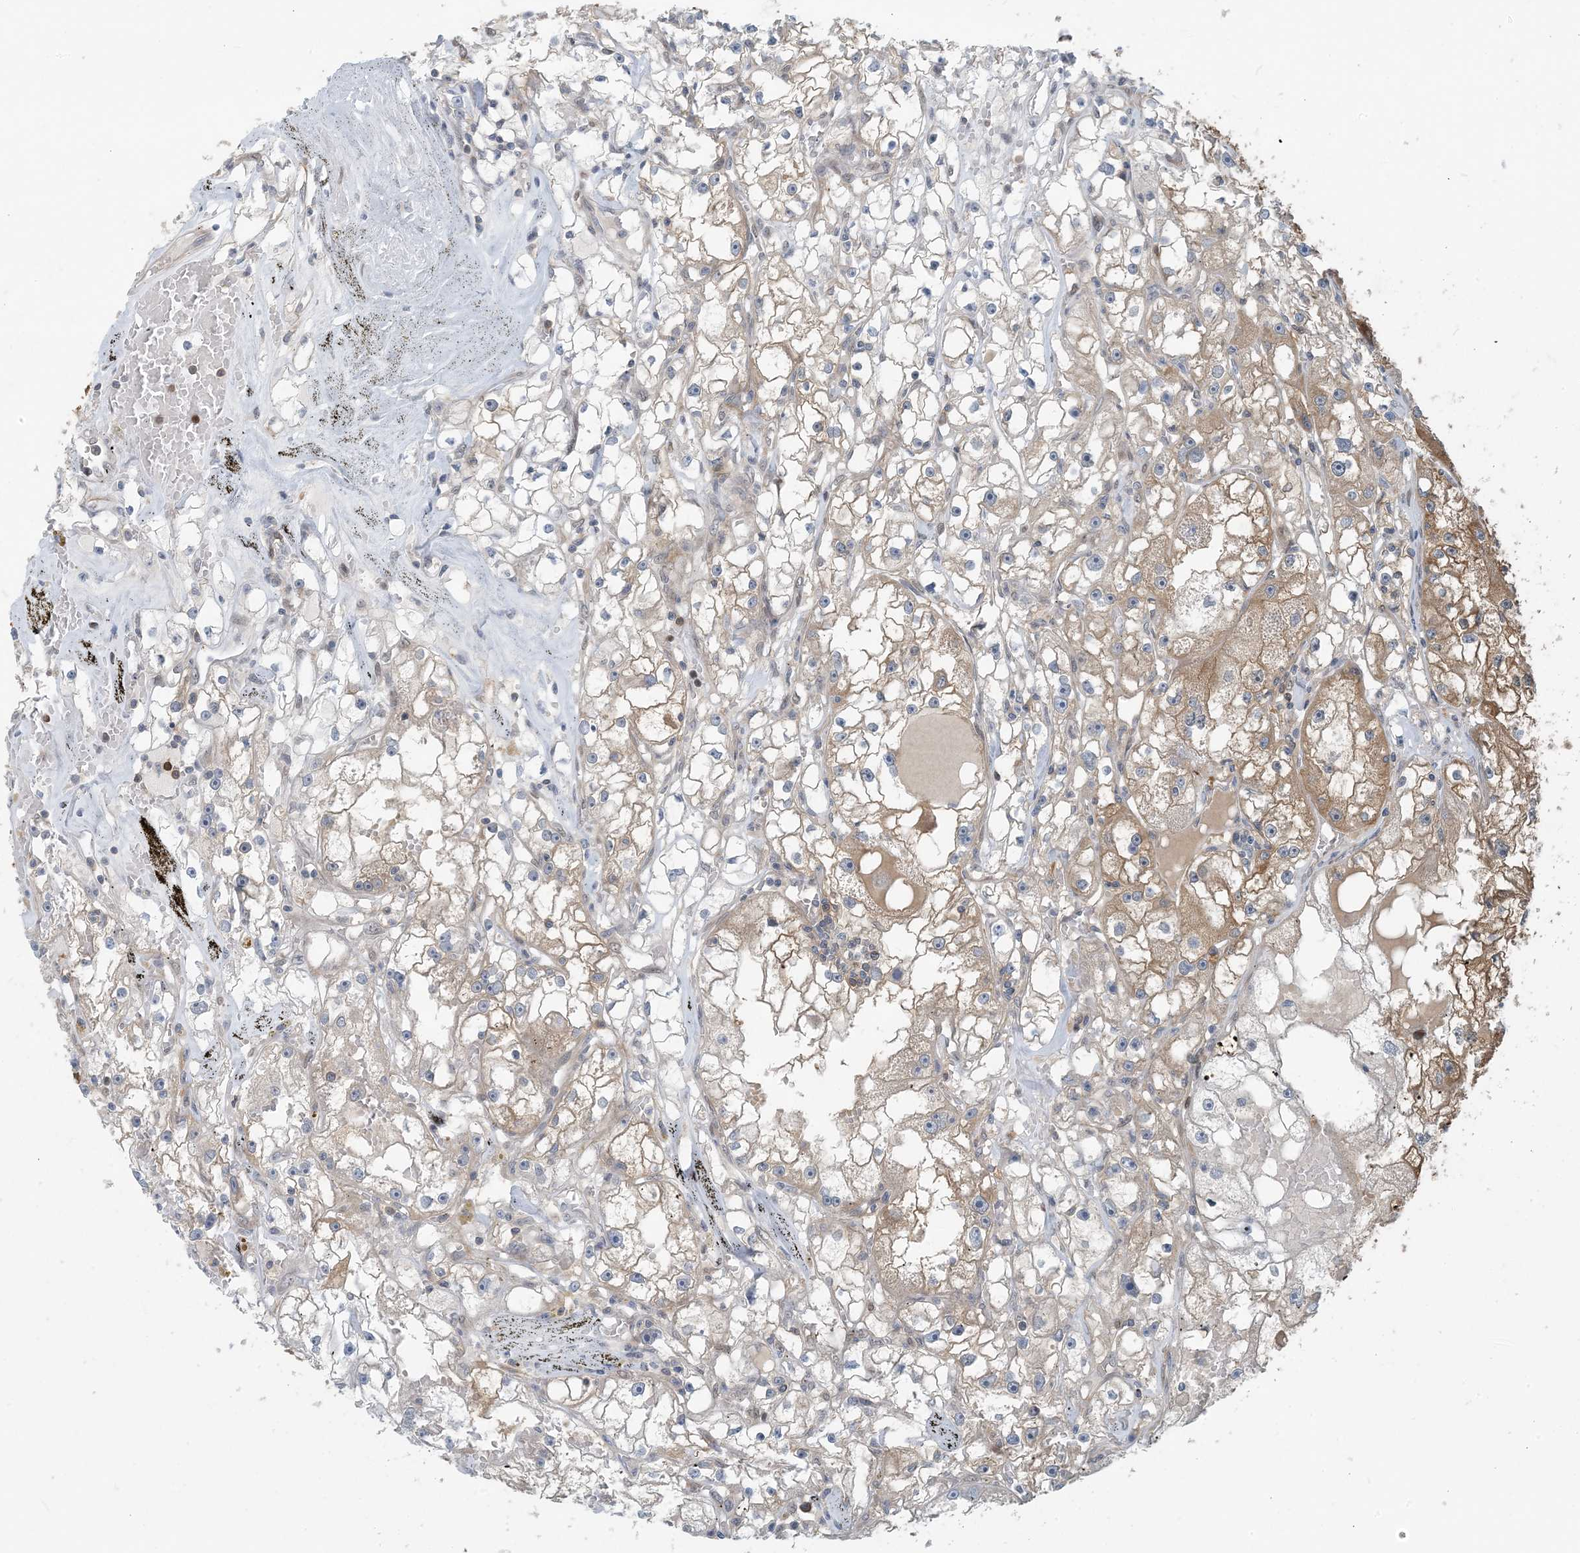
{"staining": {"intensity": "moderate", "quantity": "25%-75%", "location": "cytoplasmic/membranous"}, "tissue": "renal cancer", "cell_type": "Tumor cells", "image_type": "cancer", "snomed": [{"axis": "morphology", "description": "Adenocarcinoma, NOS"}, {"axis": "topography", "description": "Kidney"}], "caption": "Tumor cells show medium levels of moderate cytoplasmic/membranous staining in about 25%-75% of cells in human renal cancer. Nuclei are stained in blue.", "gene": "ZC3H12A", "patient": {"sex": "male", "age": 56}}